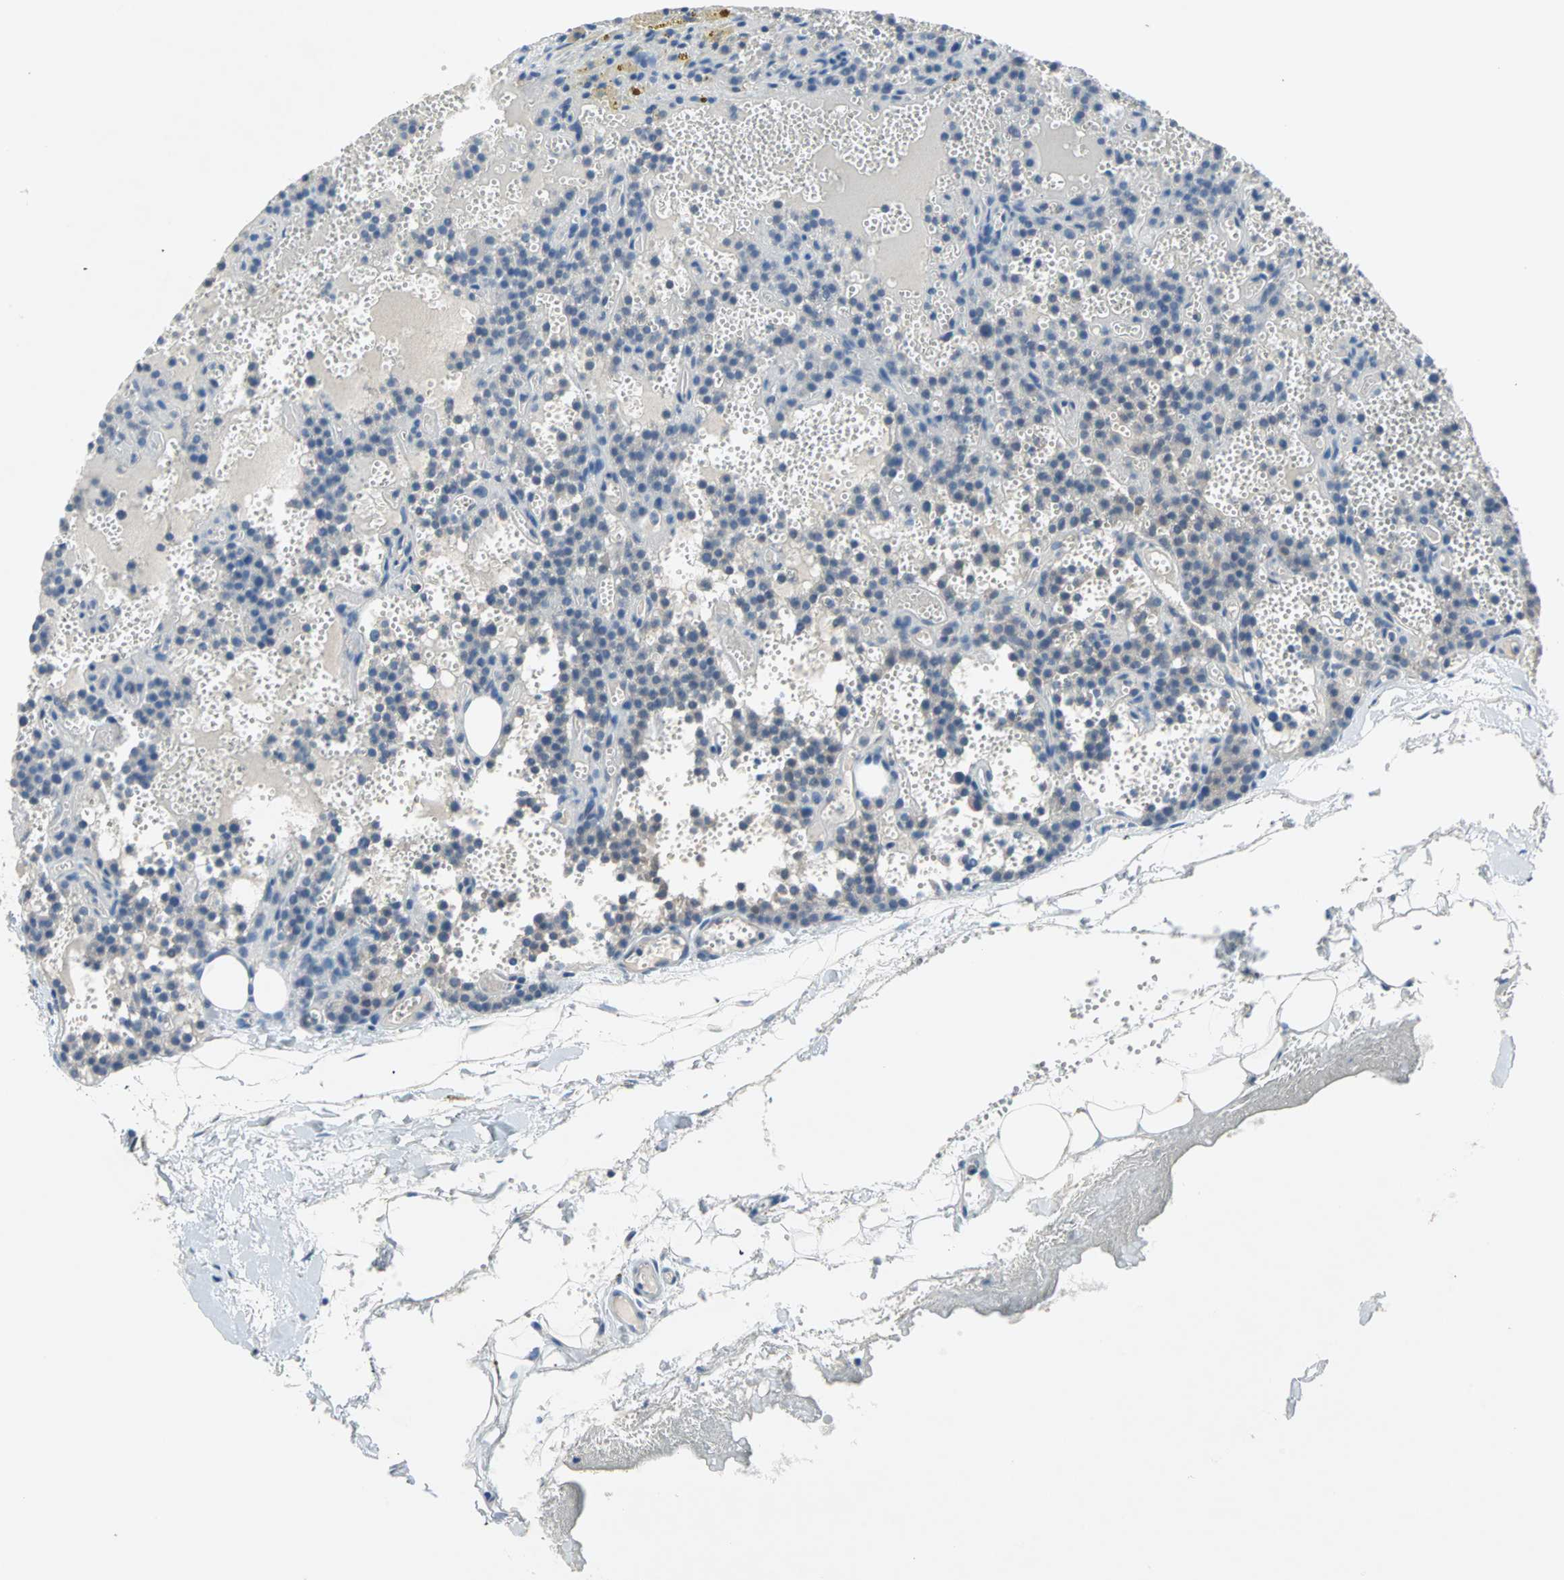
{"staining": {"intensity": "negative", "quantity": "none", "location": "none"}, "tissue": "parathyroid gland", "cell_type": "Glandular cells", "image_type": "normal", "snomed": [{"axis": "morphology", "description": "Normal tissue, NOS"}, {"axis": "topography", "description": "Parathyroid gland"}], "caption": "High power microscopy histopathology image of an immunohistochemistry image of normal parathyroid gland, revealing no significant staining in glandular cells.", "gene": "MPI", "patient": {"sex": "male", "age": 25}}